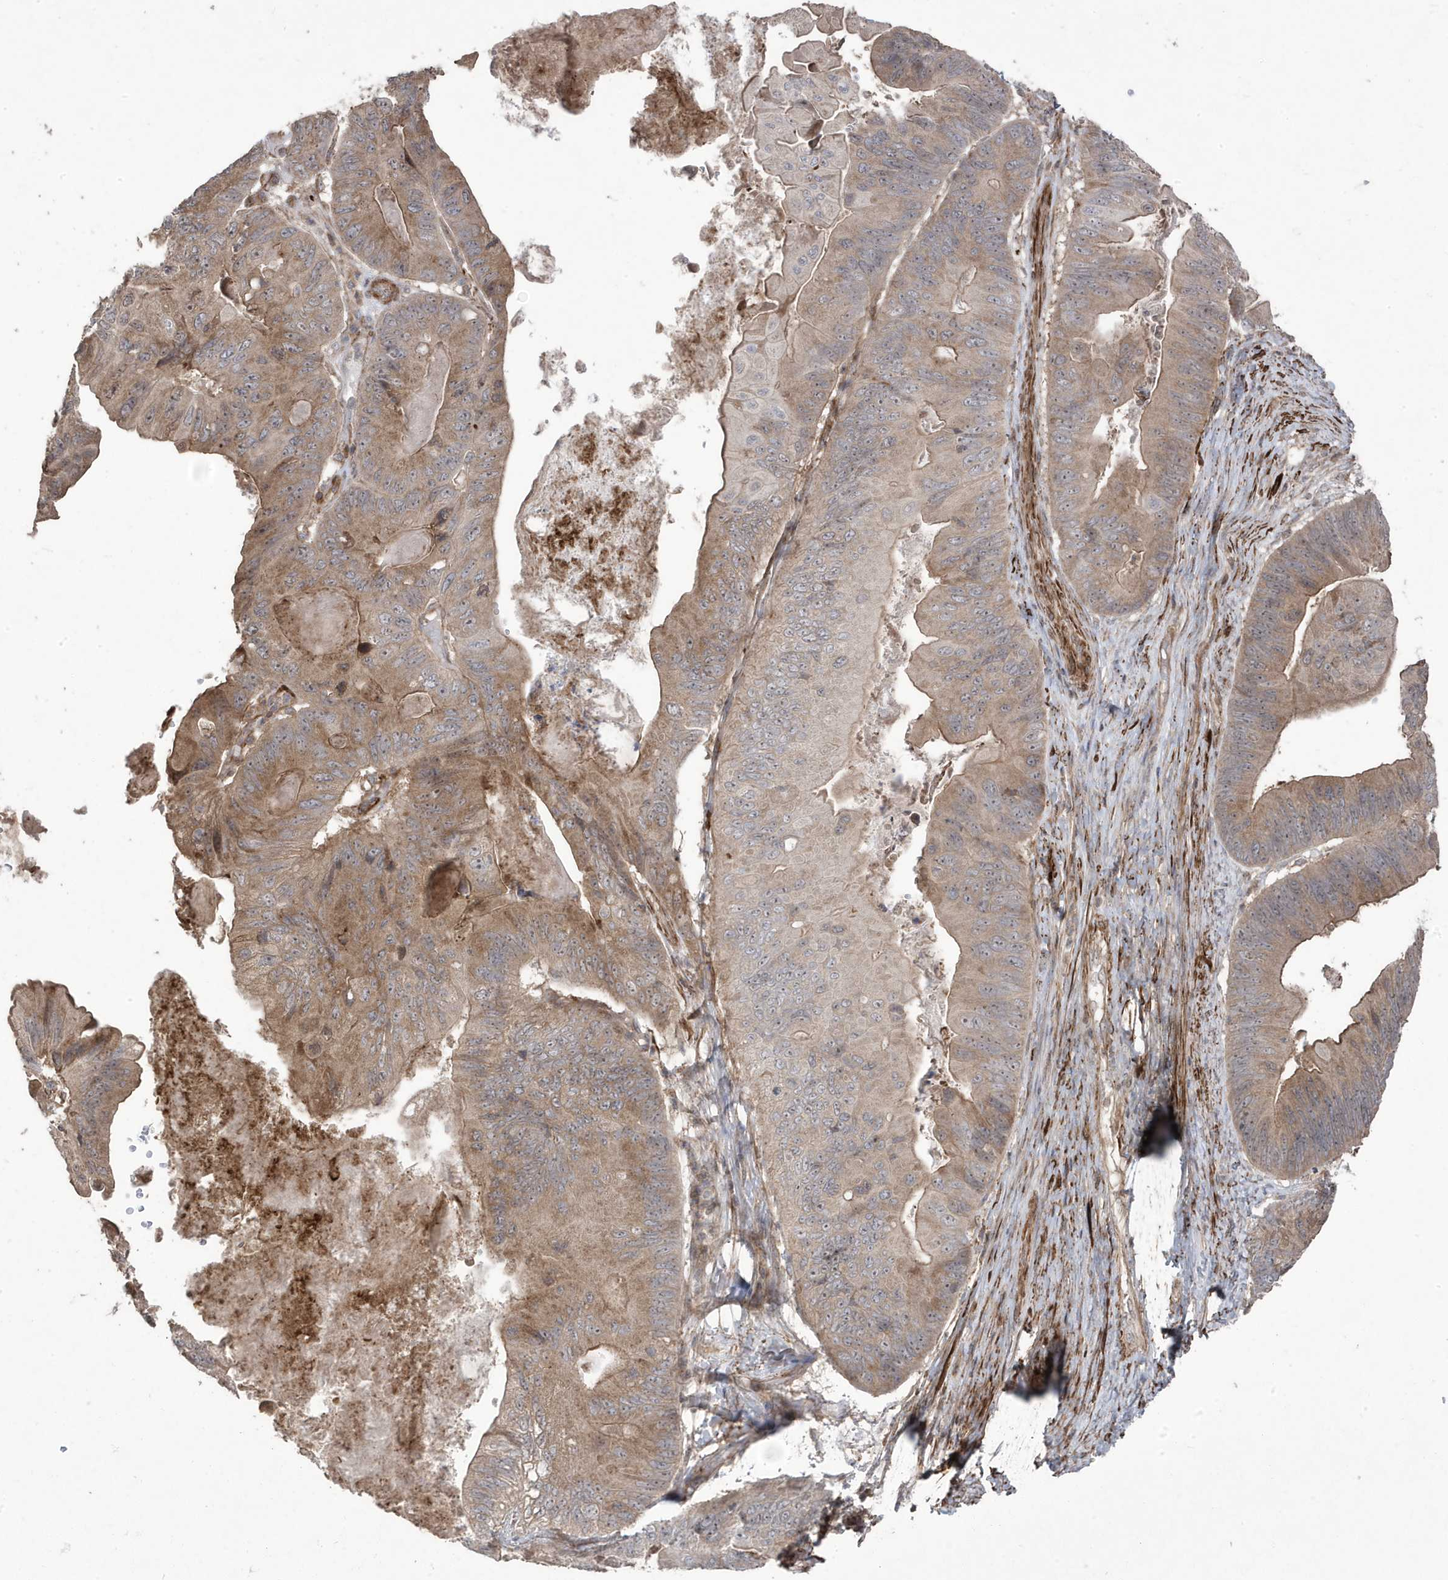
{"staining": {"intensity": "moderate", "quantity": "25%-75%", "location": "cytoplasmic/membranous"}, "tissue": "ovarian cancer", "cell_type": "Tumor cells", "image_type": "cancer", "snomed": [{"axis": "morphology", "description": "Cystadenocarcinoma, mucinous, NOS"}, {"axis": "topography", "description": "Ovary"}], "caption": "A micrograph showing moderate cytoplasmic/membranous positivity in approximately 25%-75% of tumor cells in mucinous cystadenocarcinoma (ovarian), as visualized by brown immunohistochemical staining.", "gene": "CETN3", "patient": {"sex": "female", "age": 61}}